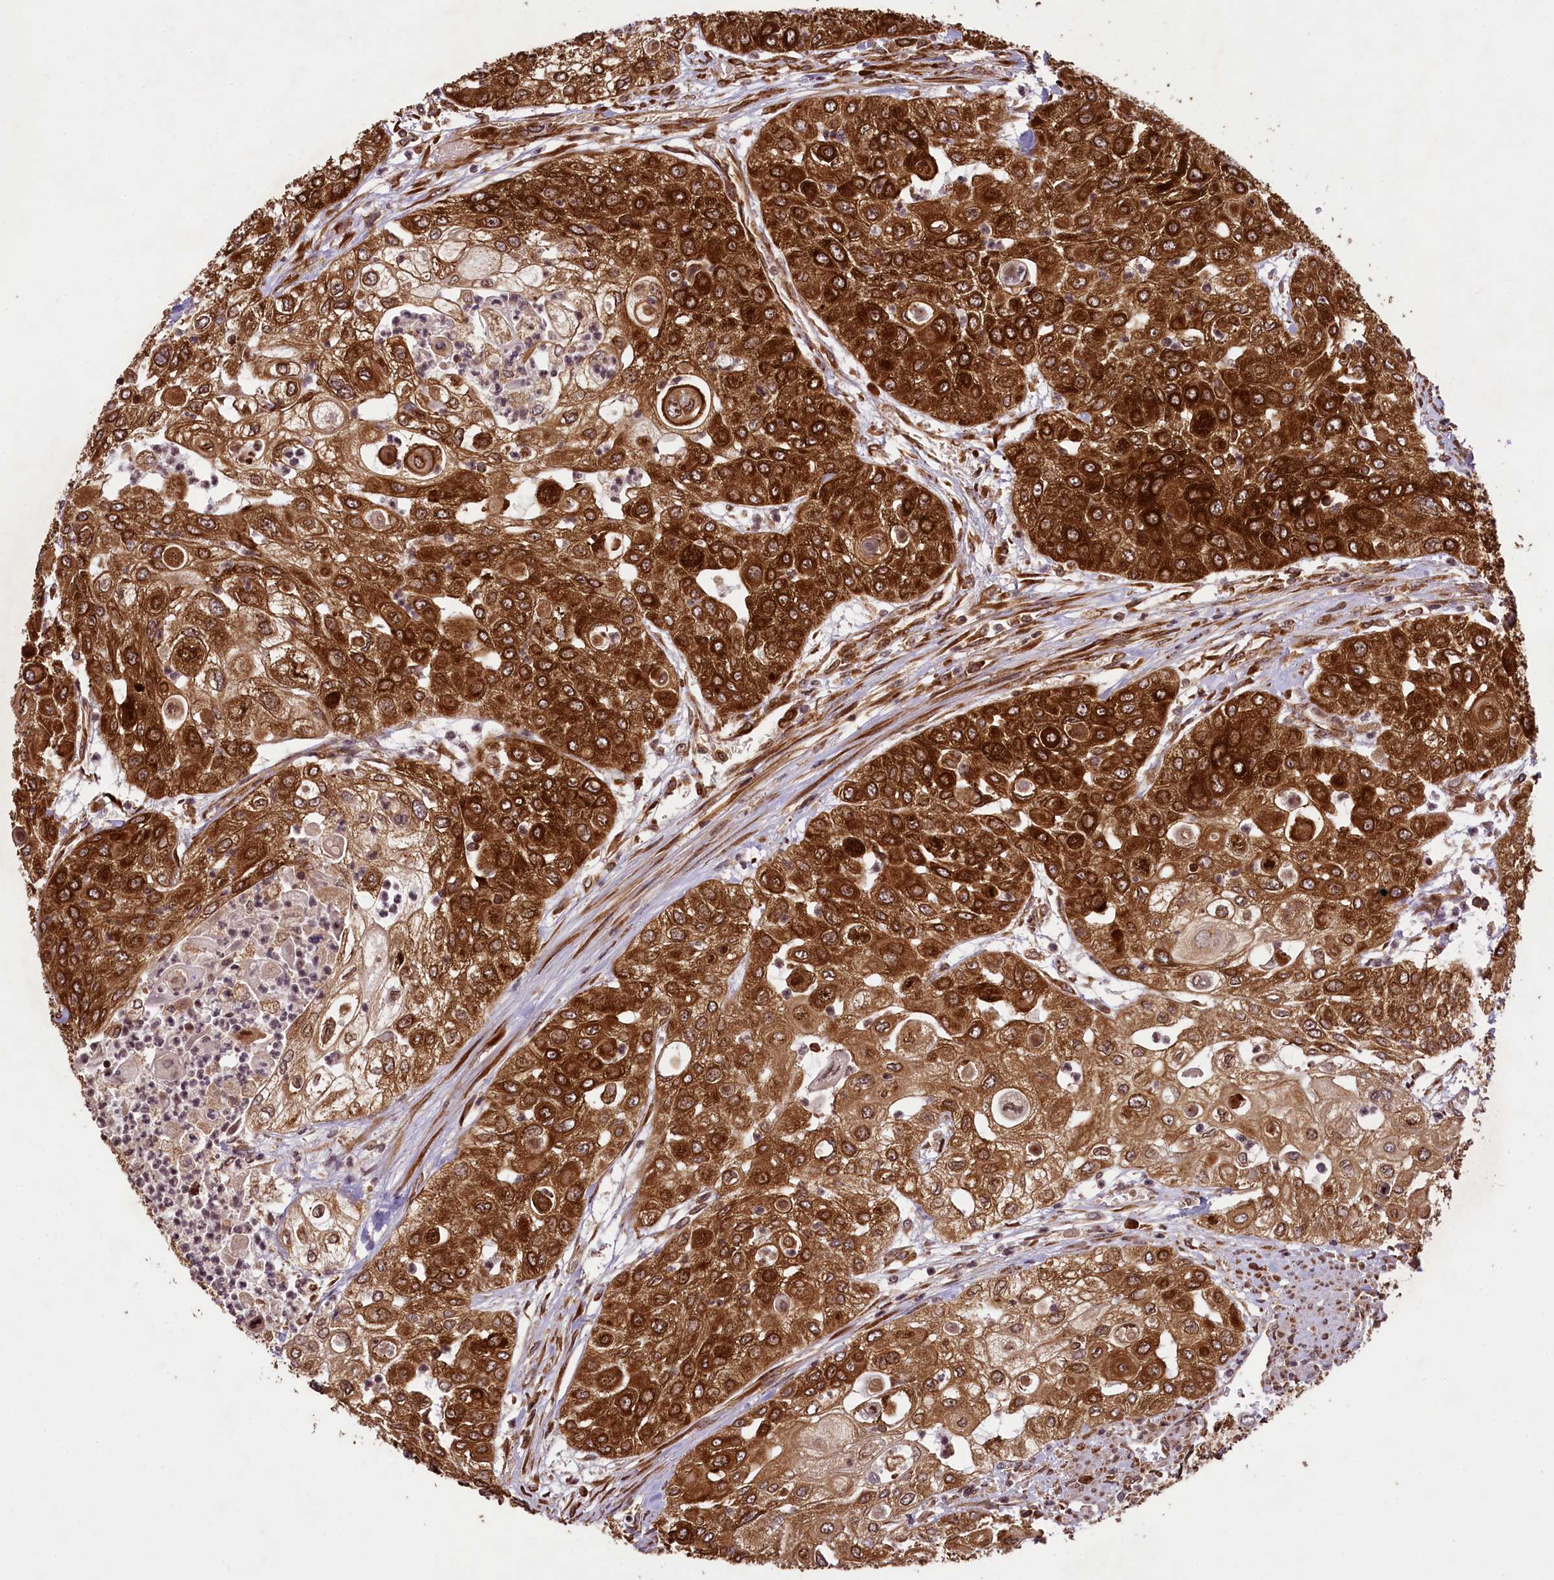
{"staining": {"intensity": "strong", "quantity": ">75%", "location": "cytoplasmic/membranous"}, "tissue": "urothelial cancer", "cell_type": "Tumor cells", "image_type": "cancer", "snomed": [{"axis": "morphology", "description": "Urothelial carcinoma, High grade"}, {"axis": "topography", "description": "Urinary bladder"}], "caption": "Tumor cells show strong cytoplasmic/membranous positivity in approximately >75% of cells in urothelial cancer.", "gene": "LARP4", "patient": {"sex": "female", "age": 79}}